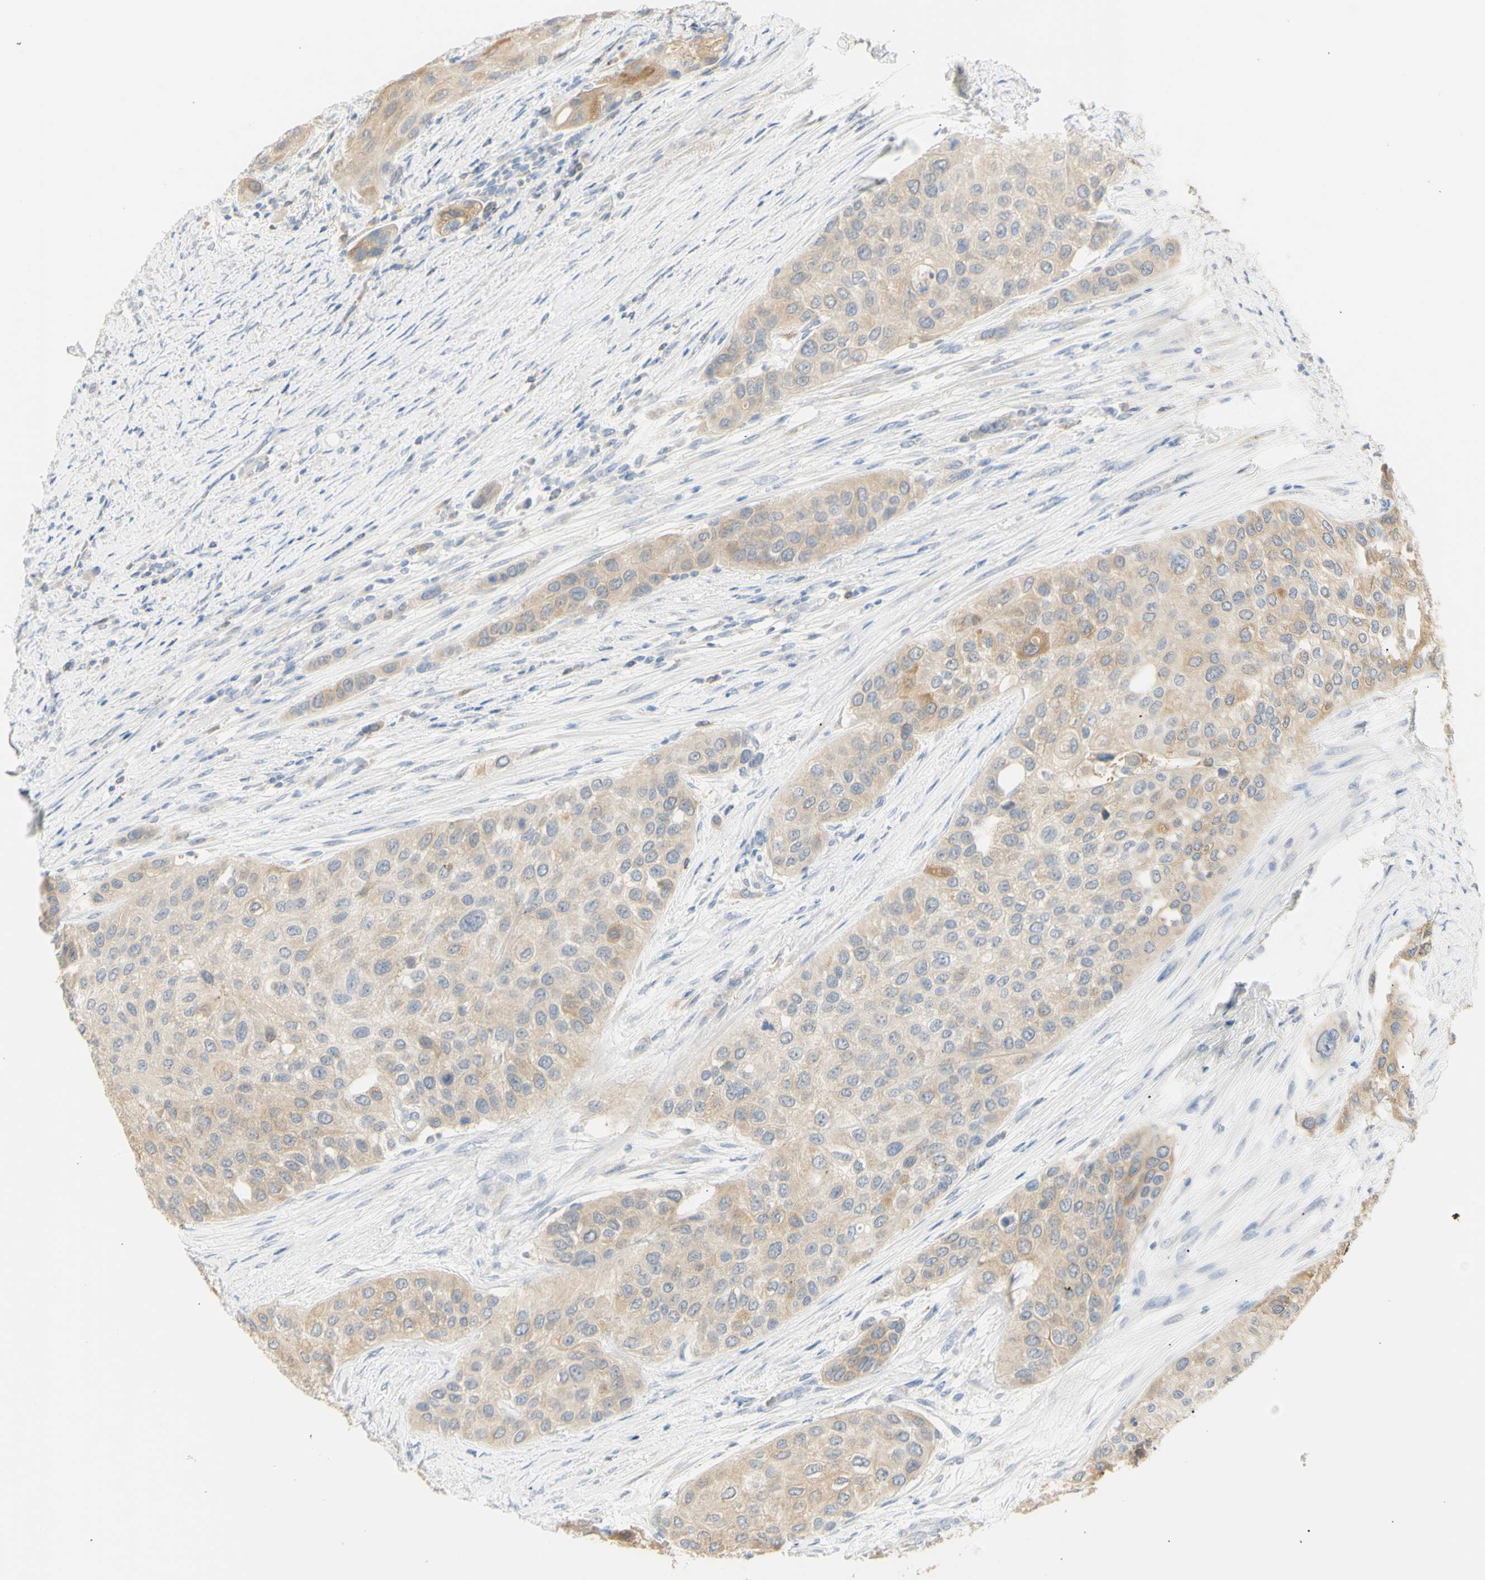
{"staining": {"intensity": "moderate", "quantity": ">75%", "location": "cytoplasmic/membranous"}, "tissue": "urothelial cancer", "cell_type": "Tumor cells", "image_type": "cancer", "snomed": [{"axis": "morphology", "description": "Urothelial carcinoma, High grade"}, {"axis": "topography", "description": "Urinary bladder"}], "caption": "The histopathology image displays immunohistochemical staining of urothelial cancer. There is moderate cytoplasmic/membranous expression is seen in approximately >75% of tumor cells.", "gene": "B4GALNT3", "patient": {"sex": "female", "age": 56}}